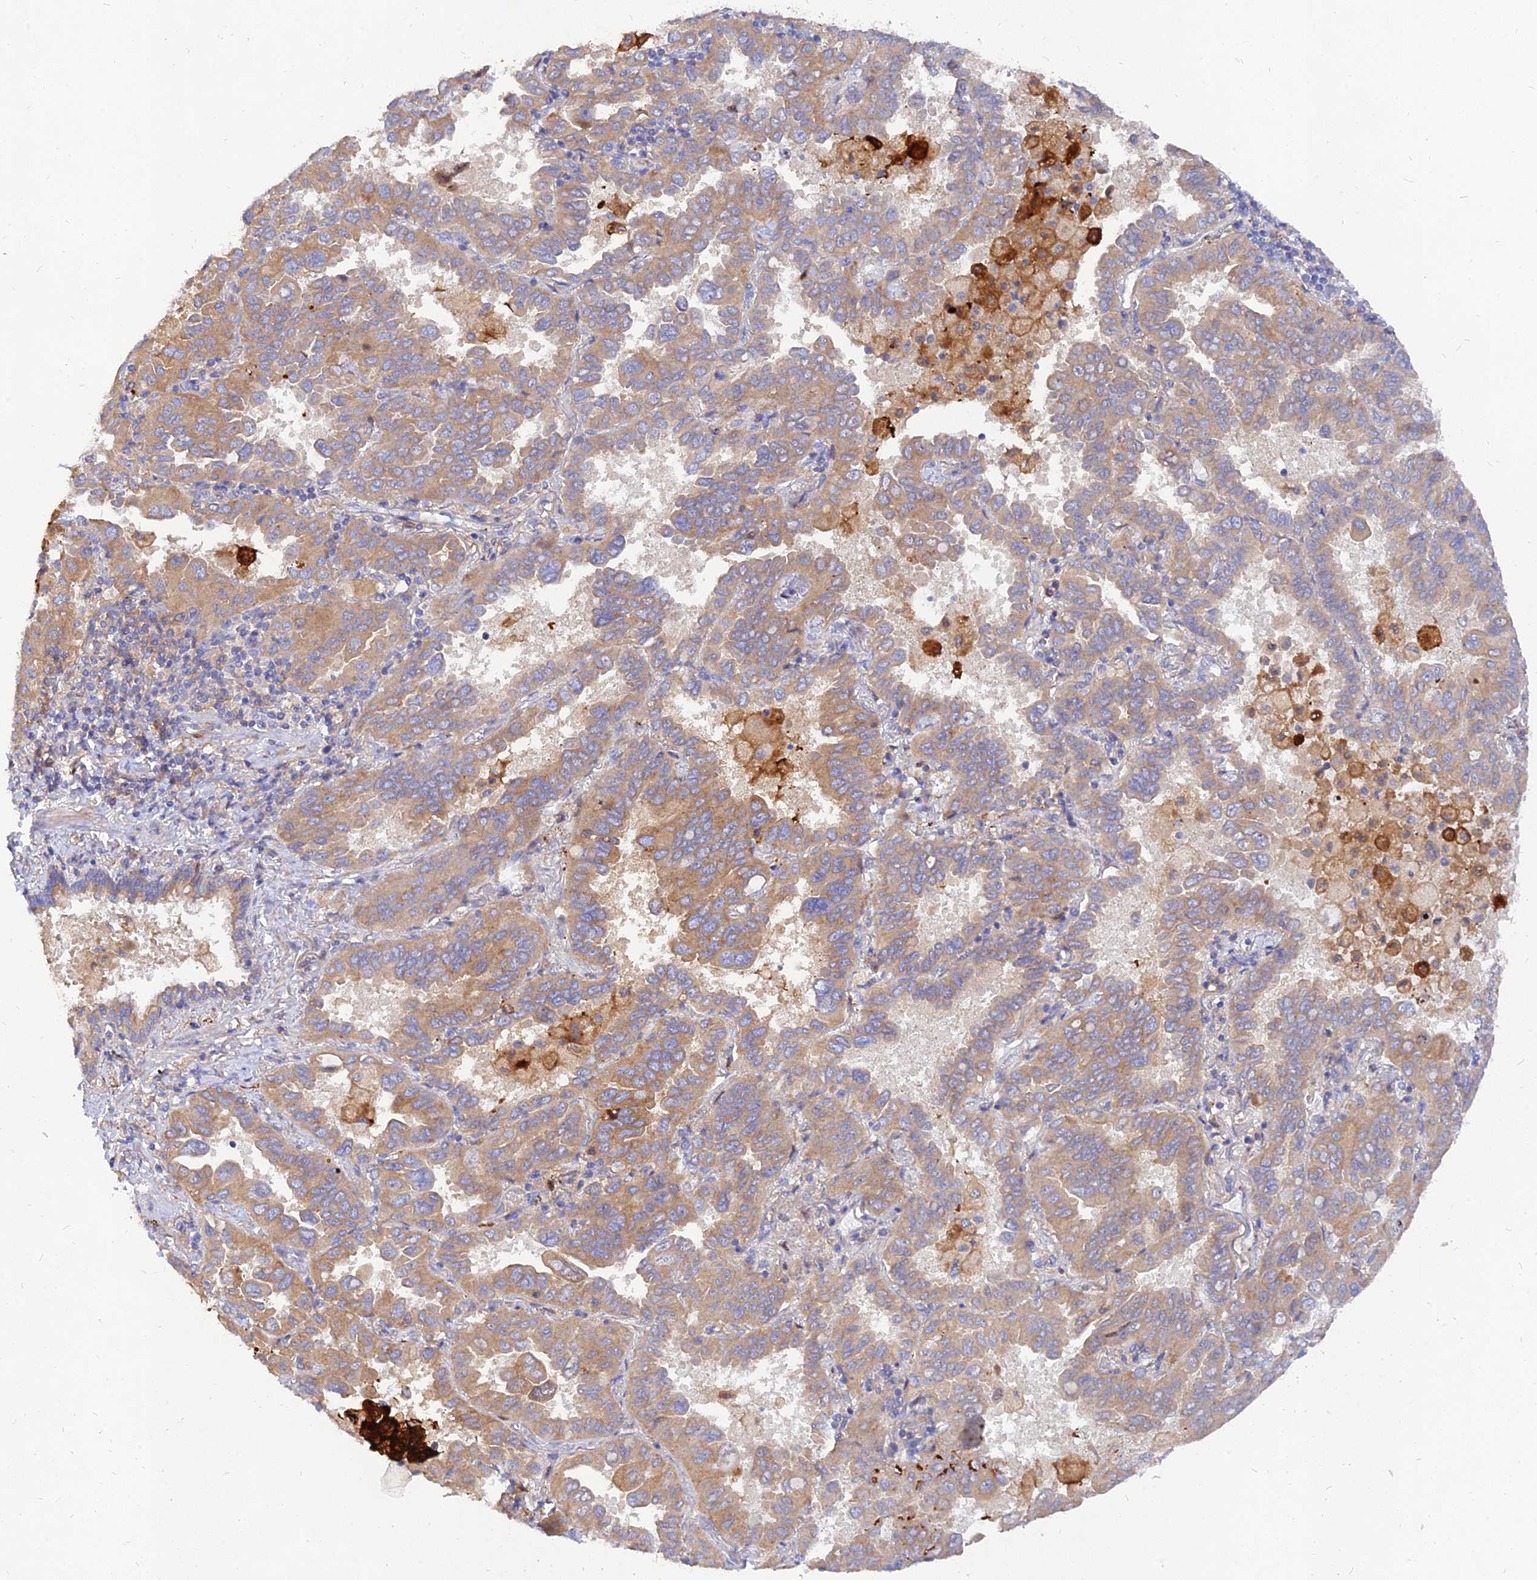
{"staining": {"intensity": "moderate", "quantity": "25%-75%", "location": "cytoplasmic/membranous"}, "tissue": "lung cancer", "cell_type": "Tumor cells", "image_type": "cancer", "snomed": [{"axis": "morphology", "description": "Adenocarcinoma, NOS"}, {"axis": "topography", "description": "Lung"}], "caption": "Tumor cells display moderate cytoplasmic/membranous positivity in approximately 25%-75% of cells in lung cancer (adenocarcinoma). Using DAB (brown) and hematoxylin (blue) stains, captured at high magnification using brightfield microscopy.", "gene": "MROH1", "patient": {"sex": "male", "age": 64}}